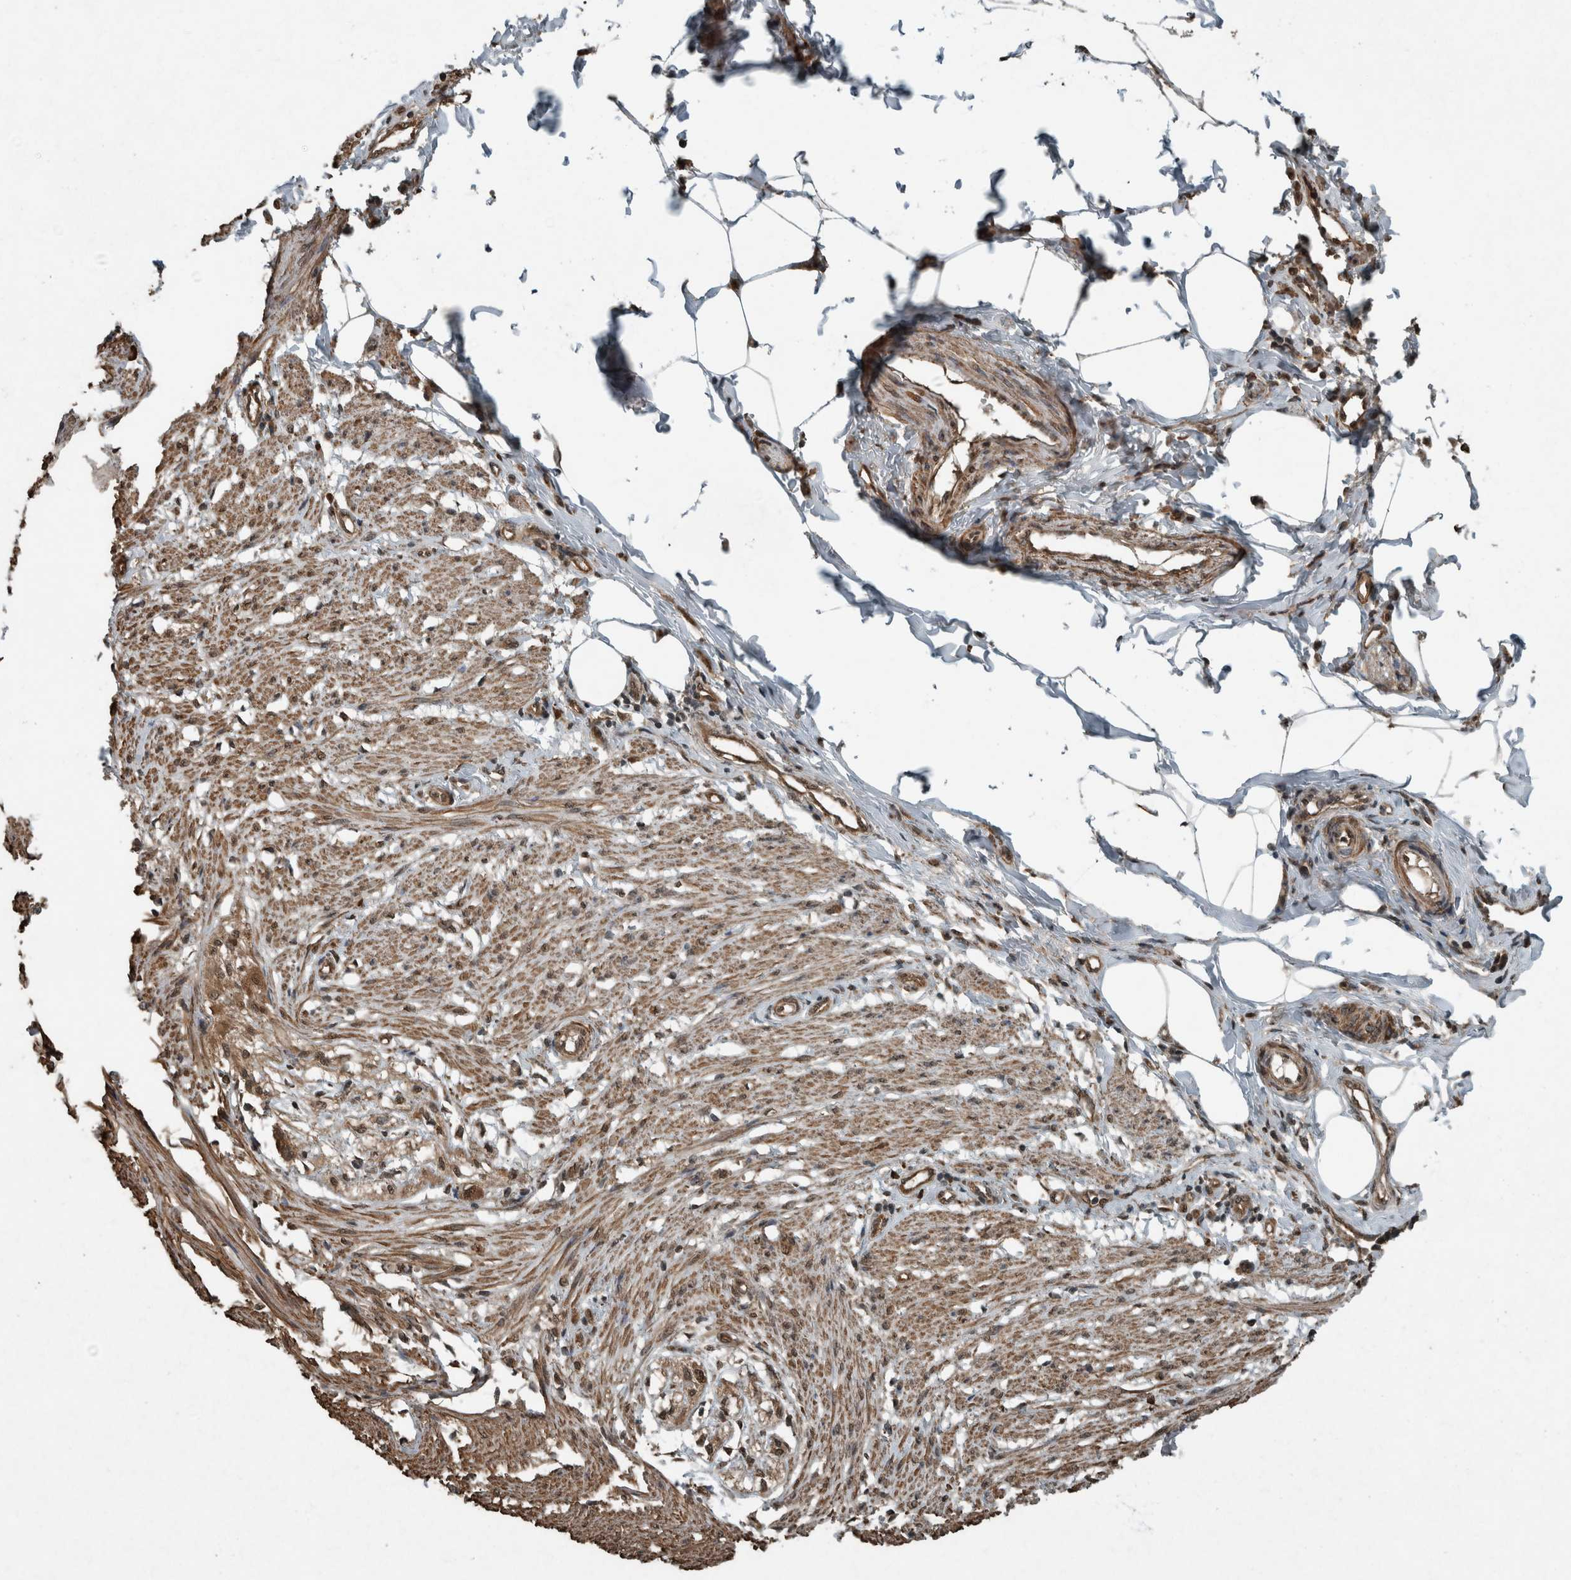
{"staining": {"intensity": "moderate", "quantity": ">75%", "location": "cytoplasmic/membranous"}, "tissue": "smooth muscle", "cell_type": "Smooth muscle cells", "image_type": "normal", "snomed": [{"axis": "morphology", "description": "Normal tissue, NOS"}, {"axis": "morphology", "description": "Adenocarcinoma, NOS"}, {"axis": "topography", "description": "Smooth muscle"}, {"axis": "topography", "description": "Colon"}], "caption": "This image shows immunohistochemistry staining of normal smooth muscle, with medium moderate cytoplasmic/membranous expression in about >75% of smooth muscle cells.", "gene": "ARHGEF12", "patient": {"sex": "male", "age": 14}}